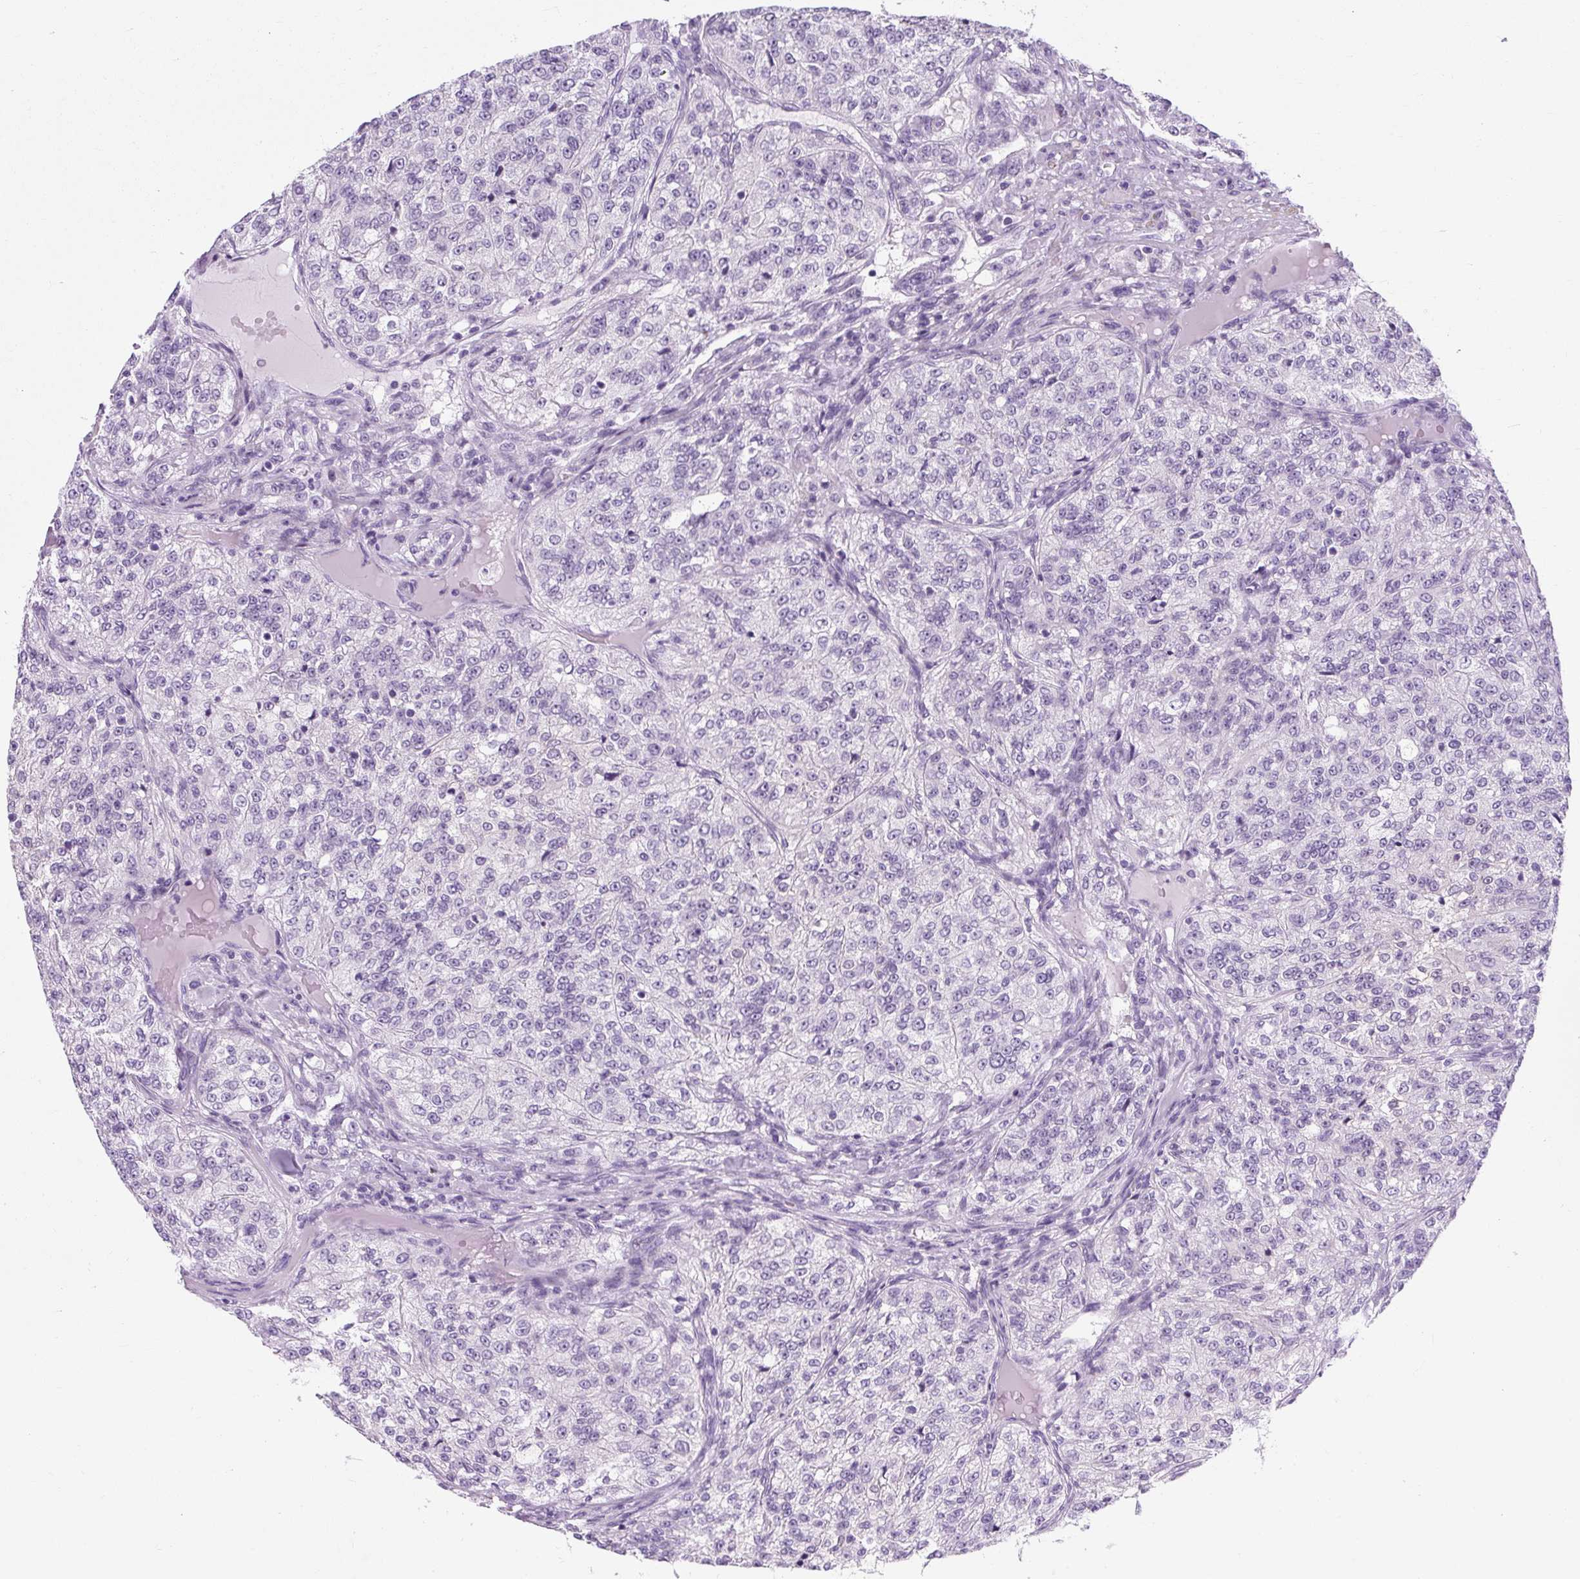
{"staining": {"intensity": "negative", "quantity": "none", "location": "none"}, "tissue": "renal cancer", "cell_type": "Tumor cells", "image_type": "cancer", "snomed": [{"axis": "morphology", "description": "Adenocarcinoma, NOS"}, {"axis": "topography", "description": "Kidney"}], "caption": "The histopathology image demonstrates no significant positivity in tumor cells of renal cancer.", "gene": "RYBP", "patient": {"sex": "female", "age": 63}}